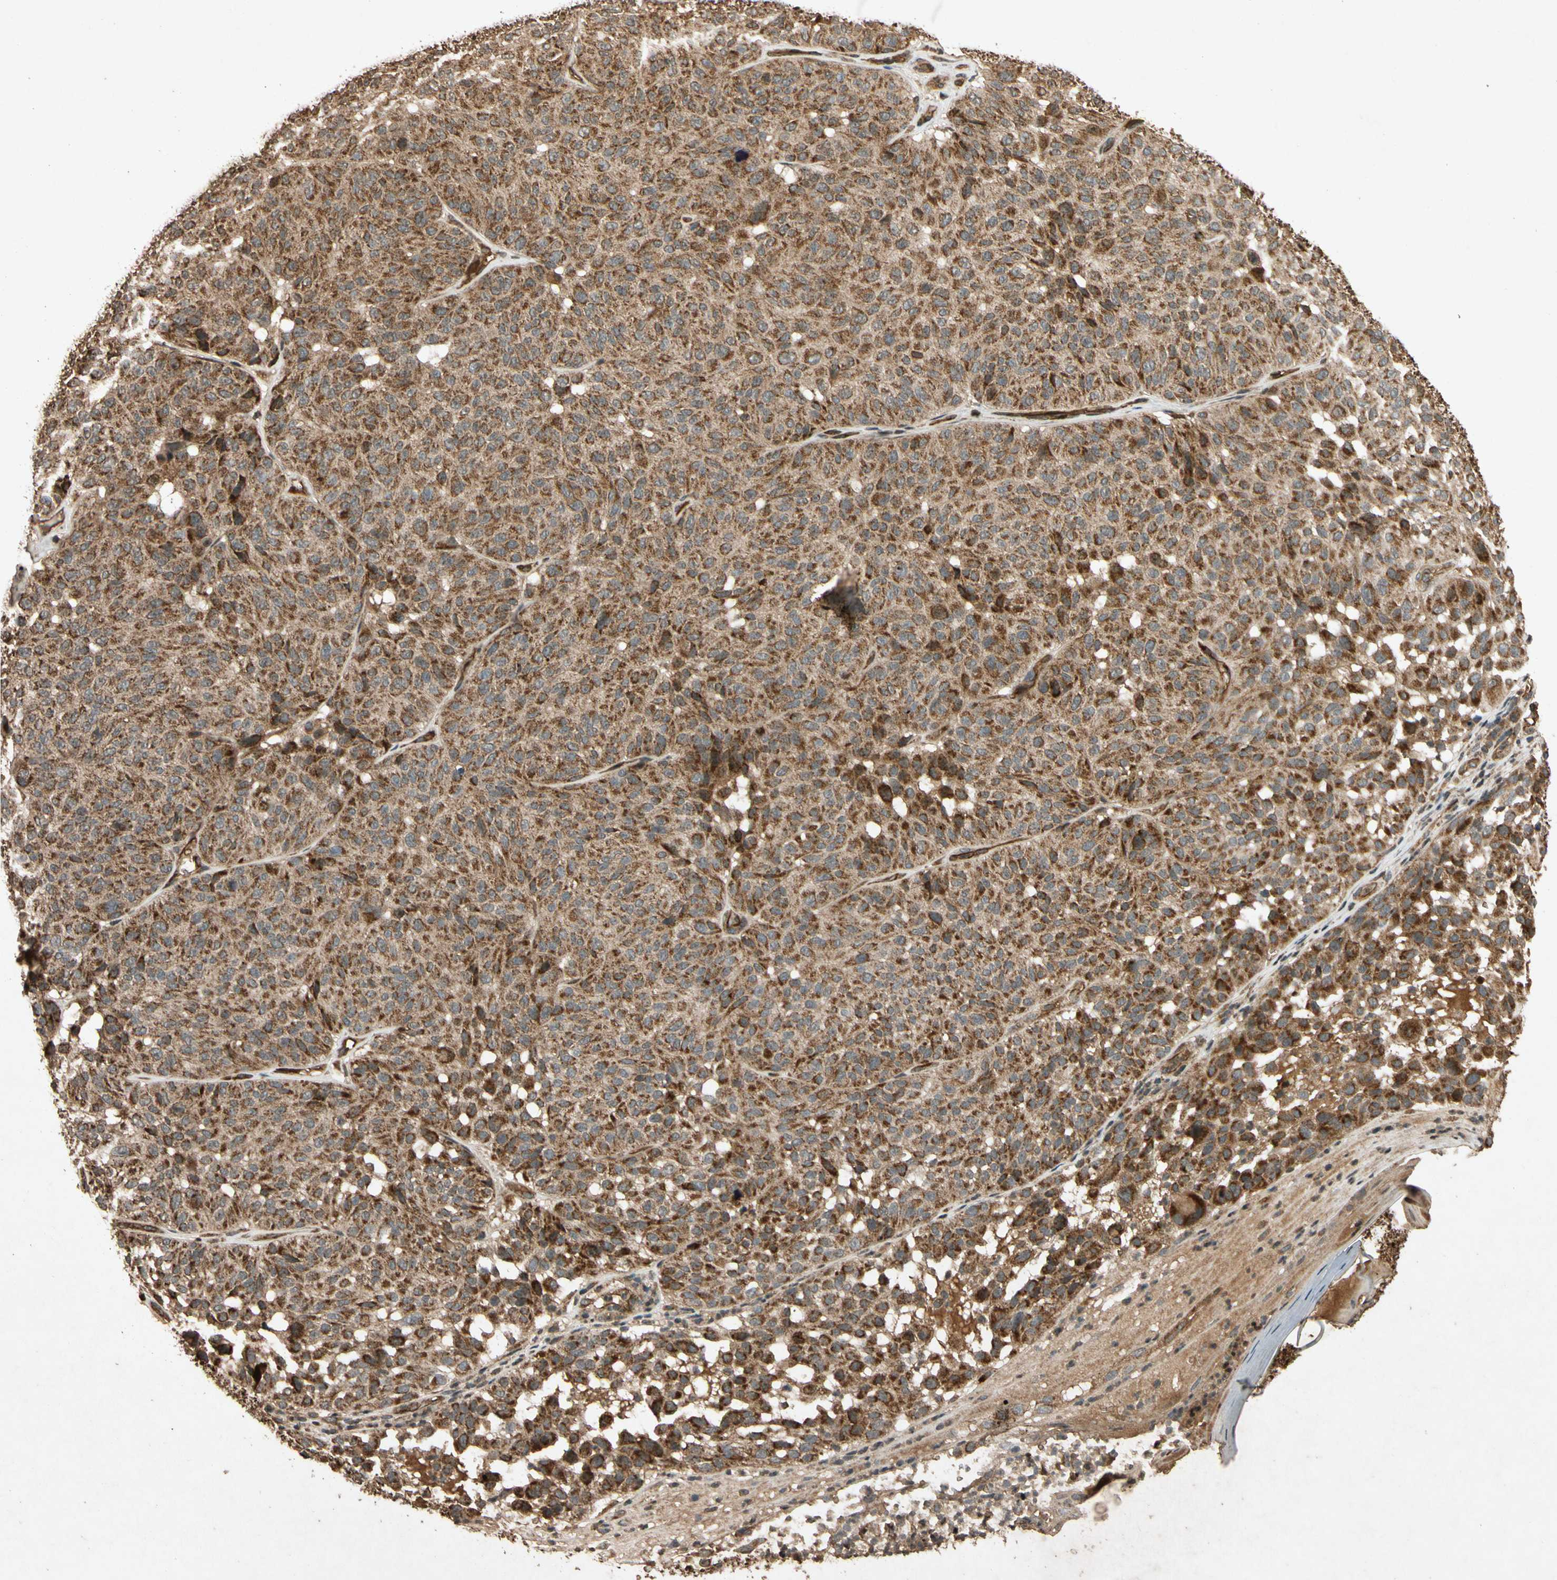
{"staining": {"intensity": "strong", "quantity": ">75%", "location": "cytoplasmic/membranous"}, "tissue": "melanoma", "cell_type": "Tumor cells", "image_type": "cancer", "snomed": [{"axis": "morphology", "description": "Malignant melanoma, NOS"}, {"axis": "topography", "description": "Skin"}], "caption": "DAB (3,3'-diaminobenzidine) immunohistochemical staining of melanoma displays strong cytoplasmic/membranous protein expression in about >75% of tumor cells.", "gene": "TXN2", "patient": {"sex": "female", "age": 46}}